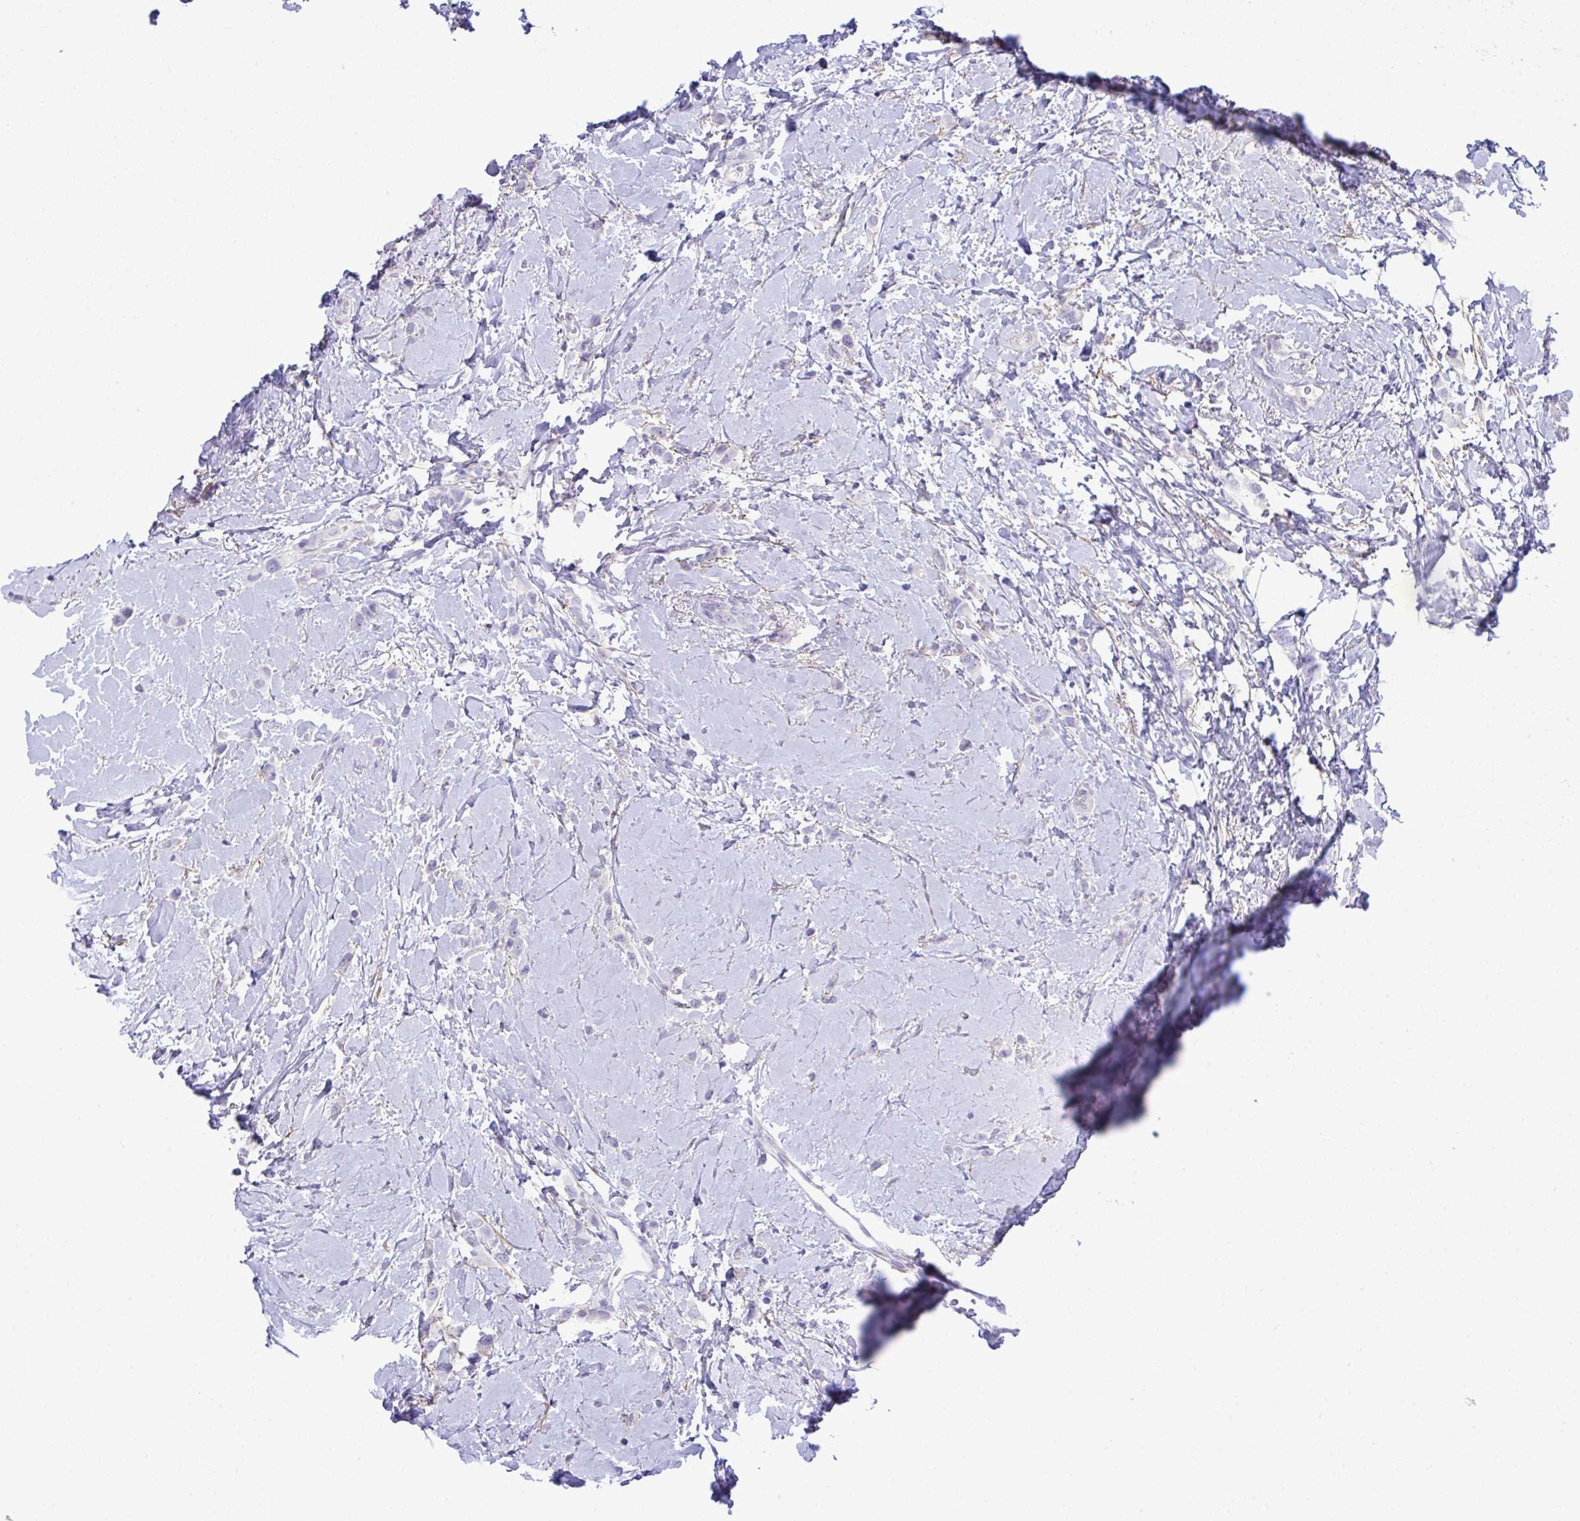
{"staining": {"intensity": "negative", "quantity": "none", "location": "none"}, "tissue": "breast cancer", "cell_type": "Tumor cells", "image_type": "cancer", "snomed": [{"axis": "morphology", "description": "Lobular carcinoma"}, {"axis": "topography", "description": "Breast"}], "caption": "This photomicrograph is of lobular carcinoma (breast) stained with IHC to label a protein in brown with the nuclei are counter-stained blue. There is no positivity in tumor cells.", "gene": "PIGZ", "patient": {"sex": "female", "age": 66}}